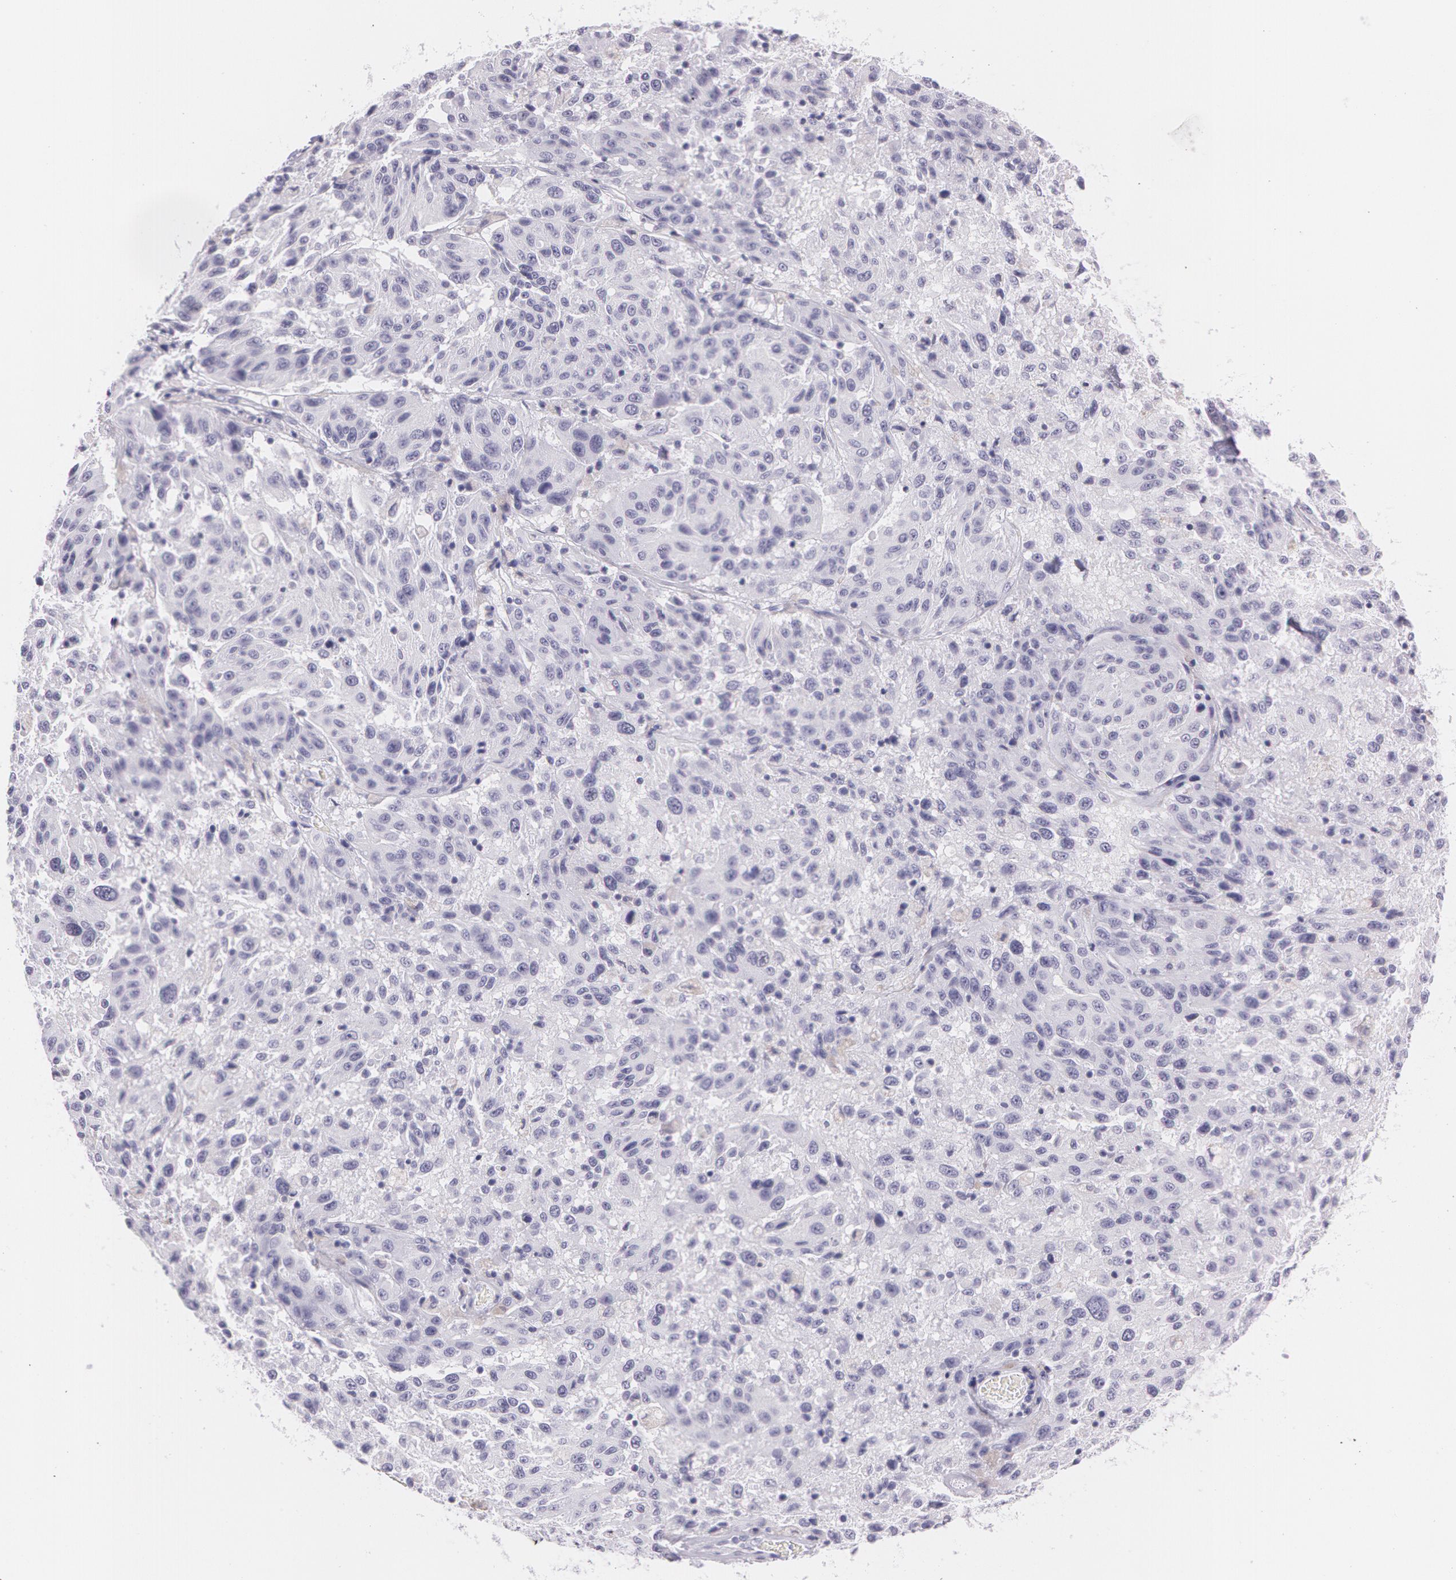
{"staining": {"intensity": "negative", "quantity": "none", "location": "none"}, "tissue": "melanoma", "cell_type": "Tumor cells", "image_type": "cancer", "snomed": [{"axis": "morphology", "description": "Malignant melanoma, NOS"}, {"axis": "topography", "description": "Skin"}], "caption": "There is no significant positivity in tumor cells of malignant melanoma.", "gene": "SNCG", "patient": {"sex": "female", "age": 77}}